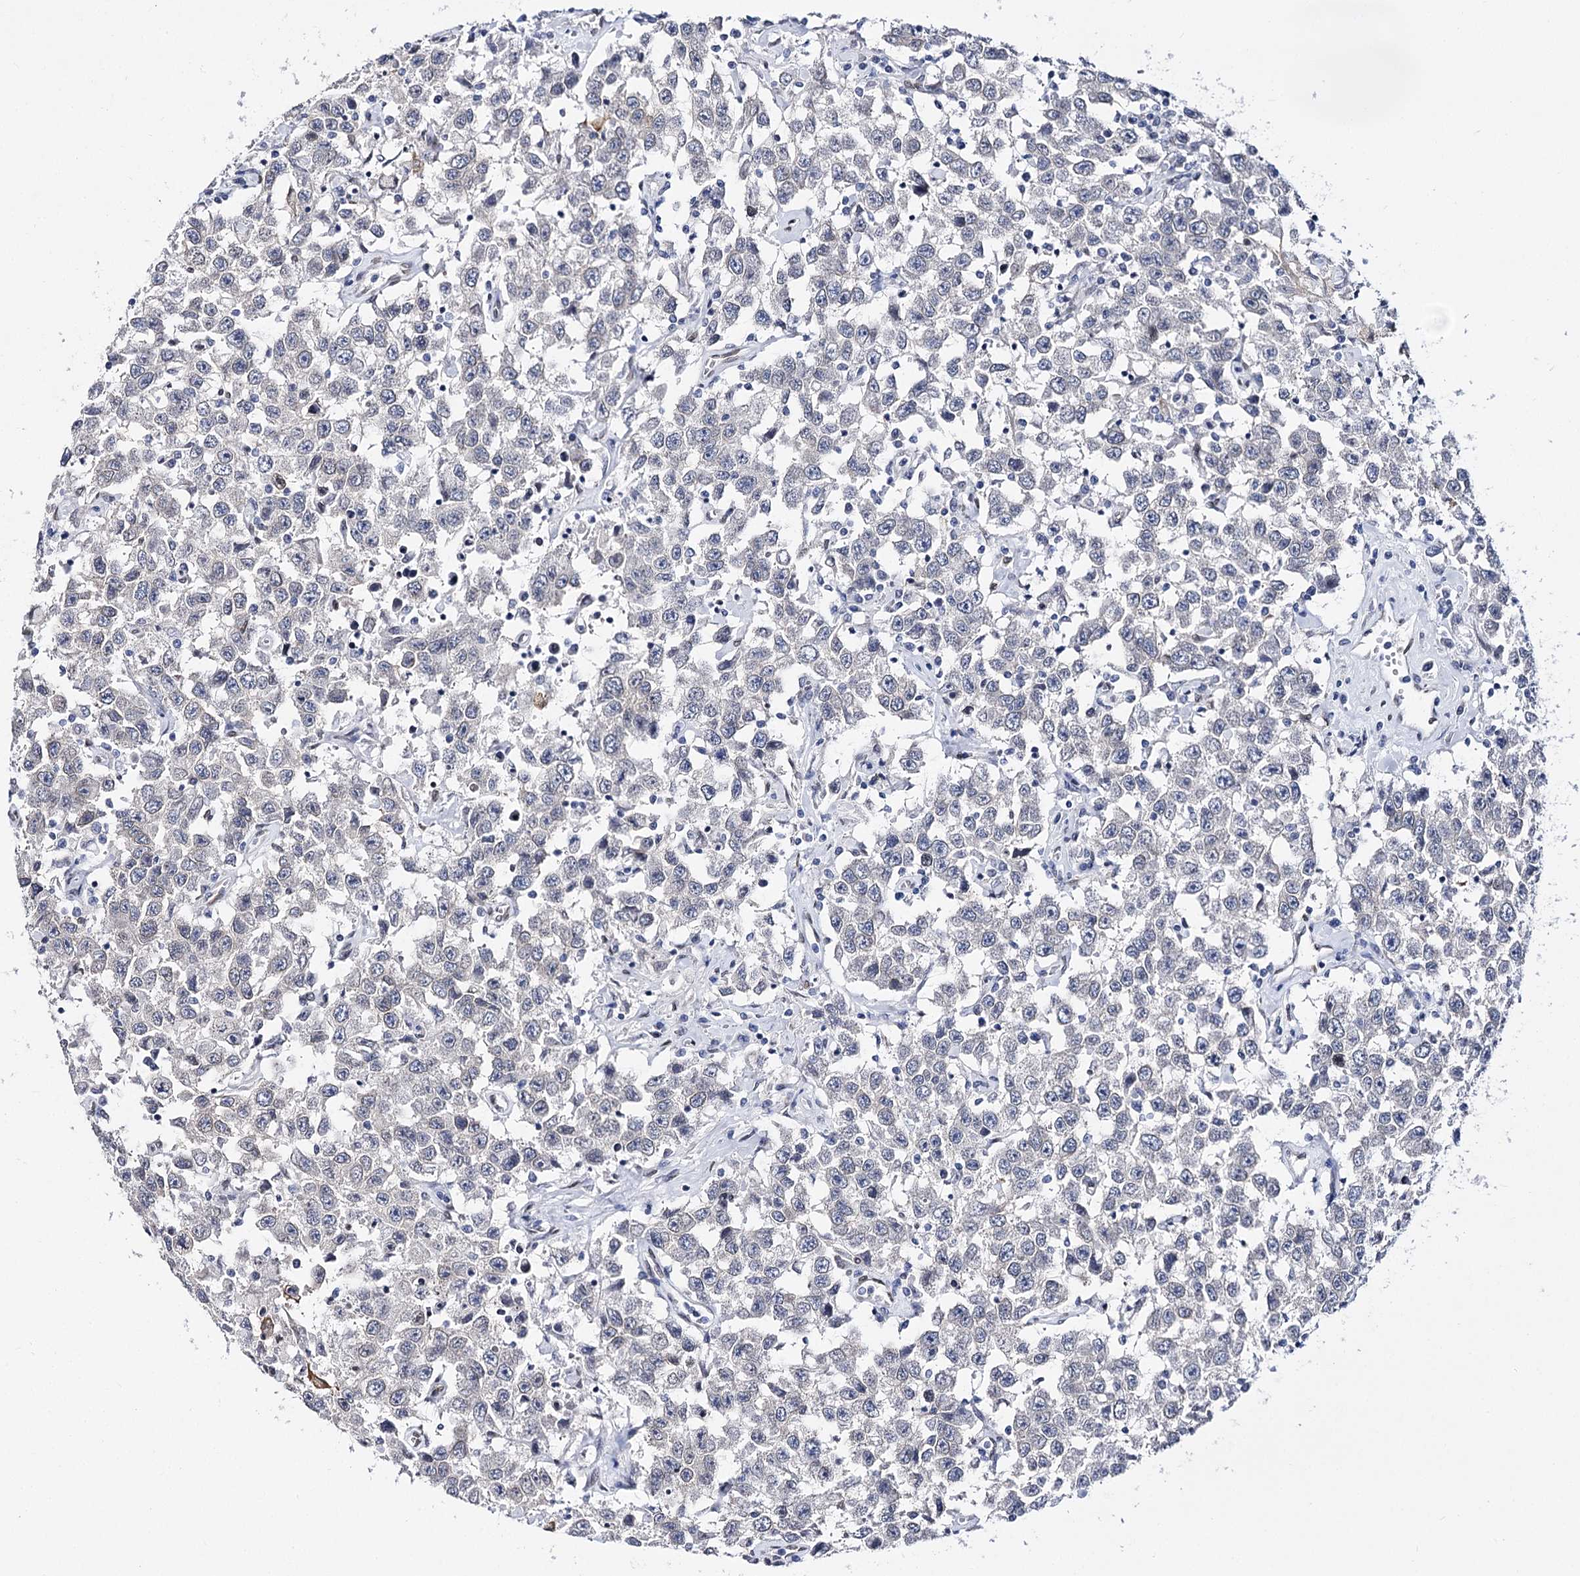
{"staining": {"intensity": "negative", "quantity": "none", "location": "none"}, "tissue": "testis cancer", "cell_type": "Tumor cells", "image_type": "cancer", "snomed": [{"axis": "morphology", "description": "Seminoma, NOS"}, {"axis": "topography", "description": "Testis"}], "caption": "High power microscopy histopathology image of an immunohistochemistry image of testis cancer, revealing no significant expression in tumor cells.", "gene": "TMEM201", "patient": {"sex": "male", "age": 41}}